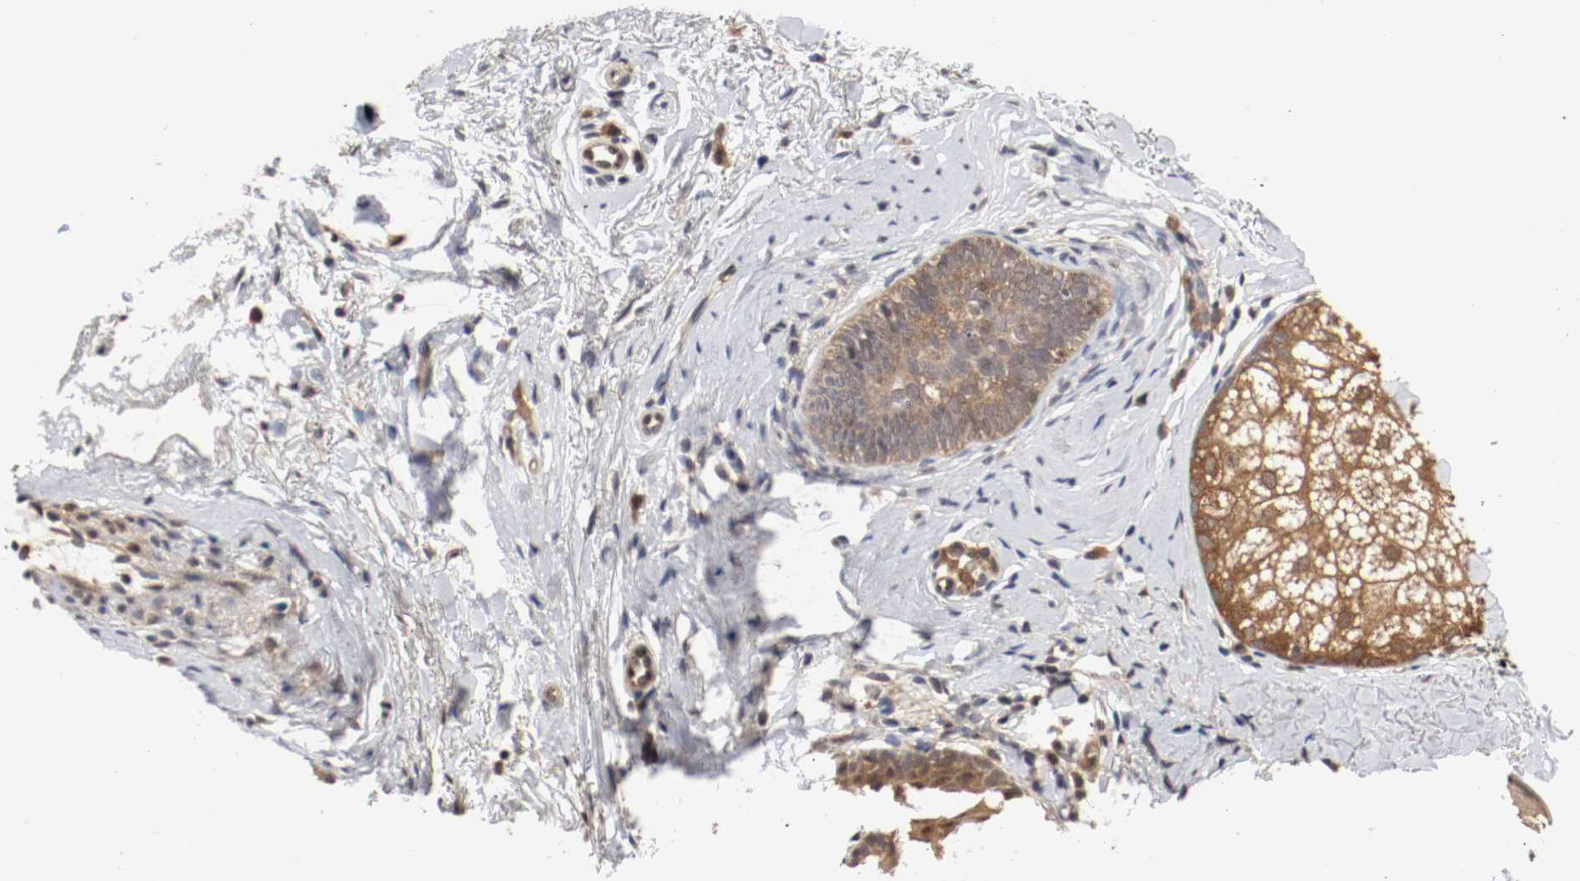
{"staining": {"intensity": "moderate", "quantity": ">75%", "location": "cytoplasmic/membranous,nuclear"}, "tissue": "skin cancer", "cell_type": "Tumor cells", "image_type": "cancer", "snomed": [{"axis": "morphology", "description": "Normal tissue, NOS"}, {"axis": "morphology", "description": "Basal cell carcinoma"}, {"axis": "topography", "description": "Skin"}], "caption": "Protein analysis of skin basal cell carcinoma tissue demonstrates moderate cytoplasmic/membranous and nuclear staining in approximately >75% of tumor cells.", "gene": "AFG3L2", "patient": {"sex": "female", "age": 69}}